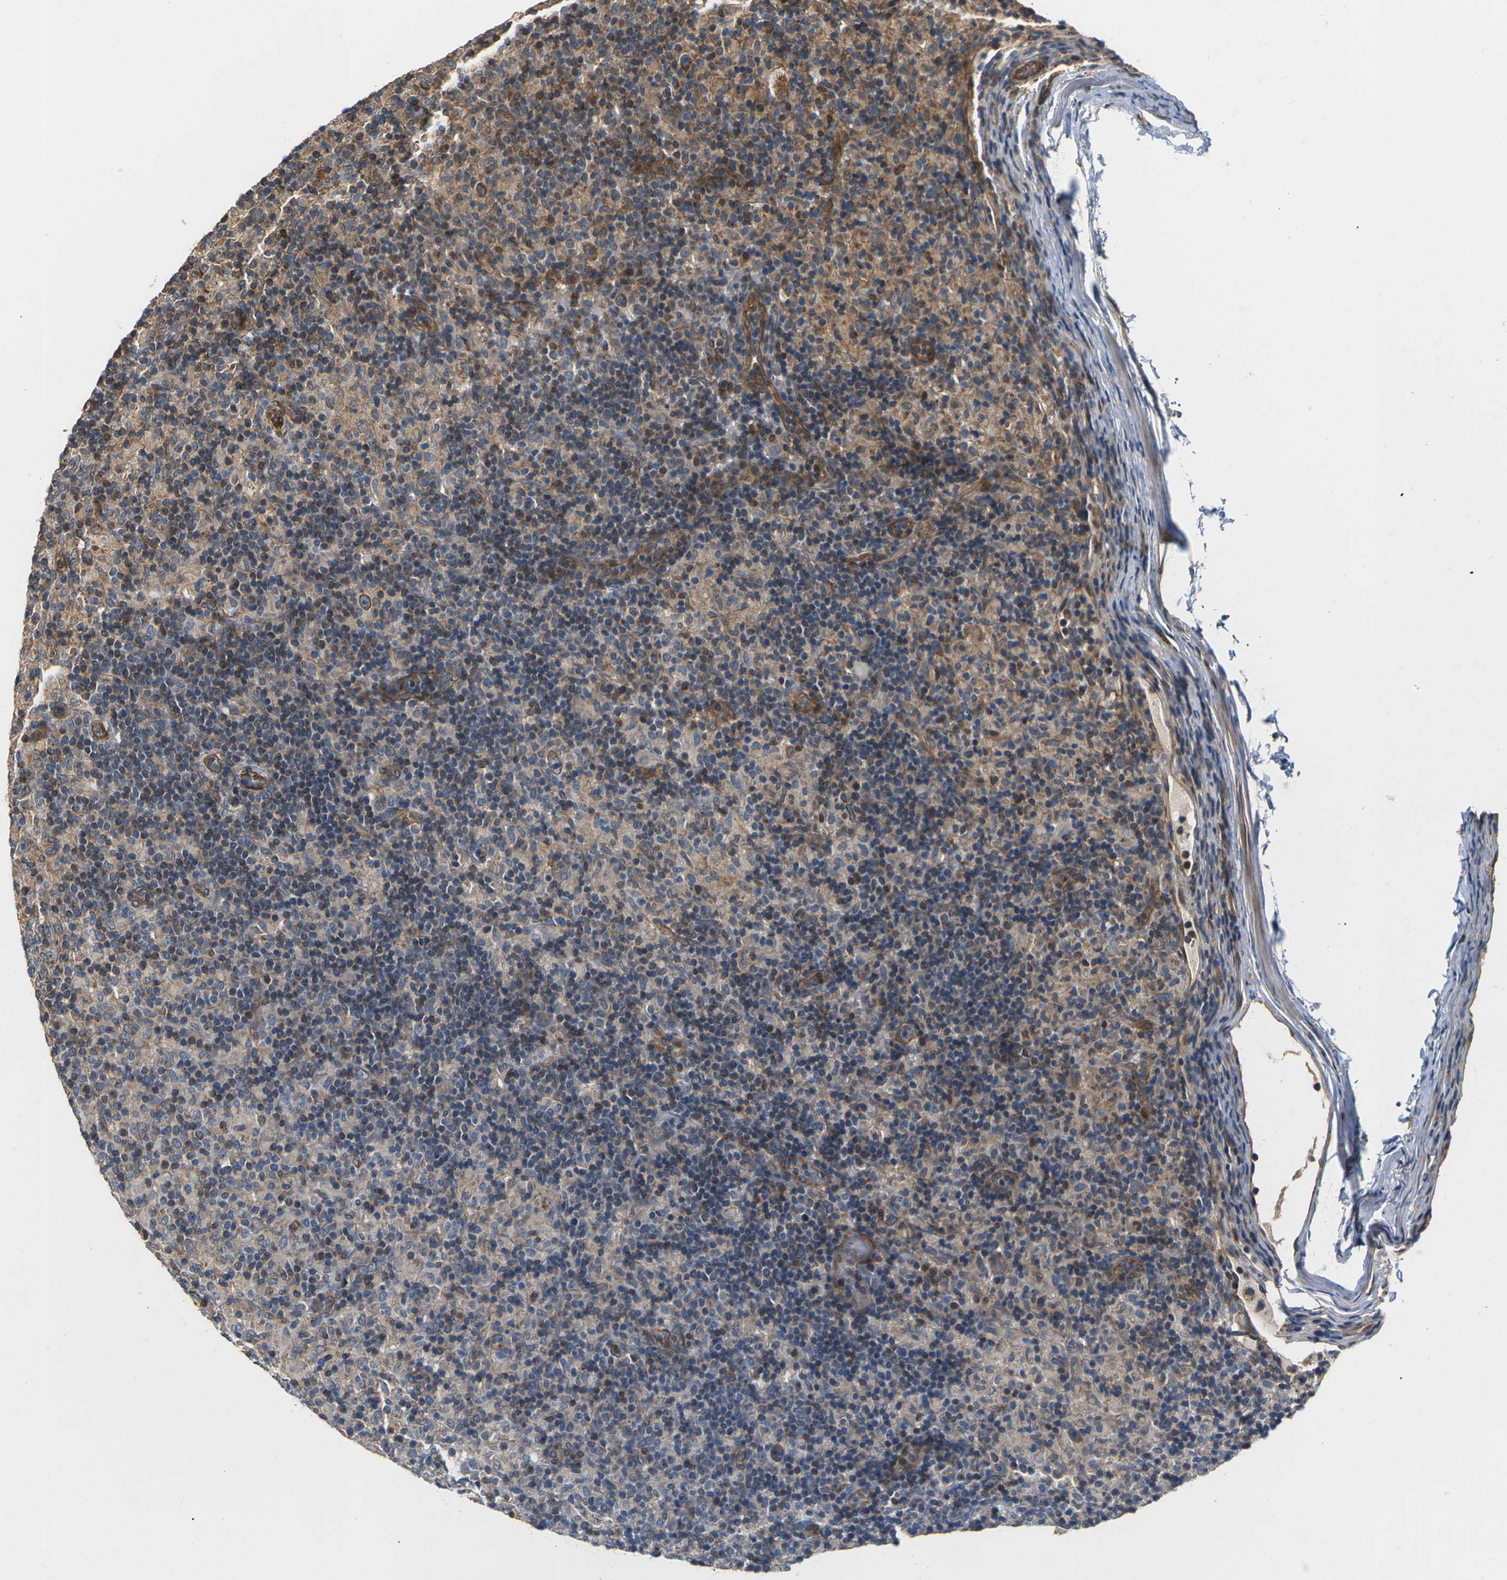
{"staining": {"intensity": "moderate", "quantity": ">75%", "location": "cytoplasmic/membranous"}, "tissue": "lymphoma", "cell_type": "Tumor cells", "image_type": "cancer", "snomed": [{"axis": "morphology", "description": "Hodgkin's disease, NOS"}, {"axis": "topography", "description": "Lymph node"}], "caption": "Moderate cytoplasmic/membranous protein staining is present in about >75% of tumor cells in Hodgkin's disease.", "gene": "PCDHB4", "patient": {"sex": "male", "age": 70}}